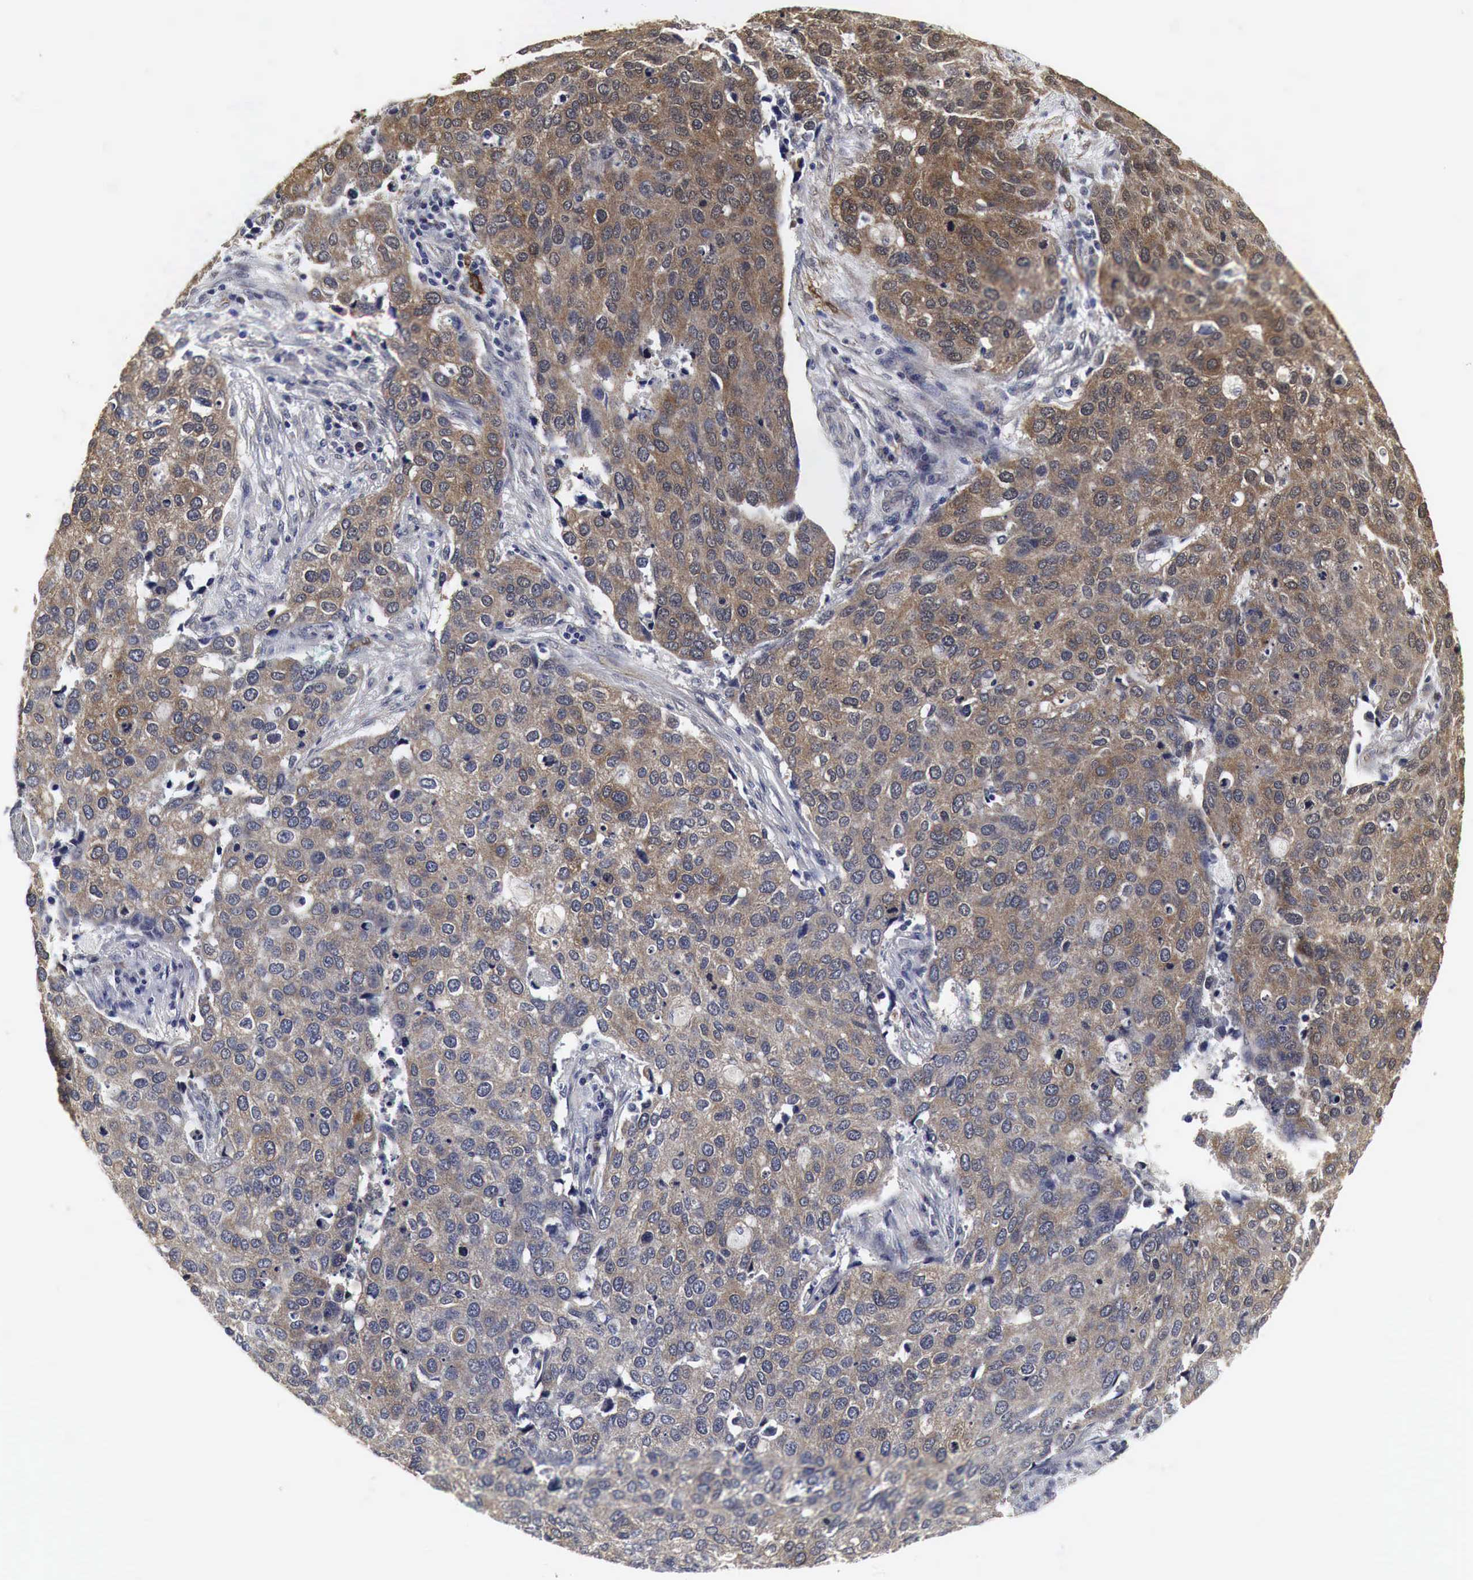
{"staining": {"intensity": "moderate", "quantity": ">75%", "location": "cytoplasmic/membranous"}, "tissue": "cervical cancer", "cell_type": "Tumor cells", "image_type": "cancer", "snomed": [{"axis": "morphology", "description": "Squamous cell carcinoma, NOS"}, {"axis": "topography", "description": "Cervix"}], "caption": "Protein expression by immunohistochemistry (IHC) demonstrates moderate cytoplasmic/membranous expression in approximately >75% of tumor cells in squamous cell carcinoma (cervical).", "gene": "SPIN1", "patient": {"sex": "female", "age": 54}}